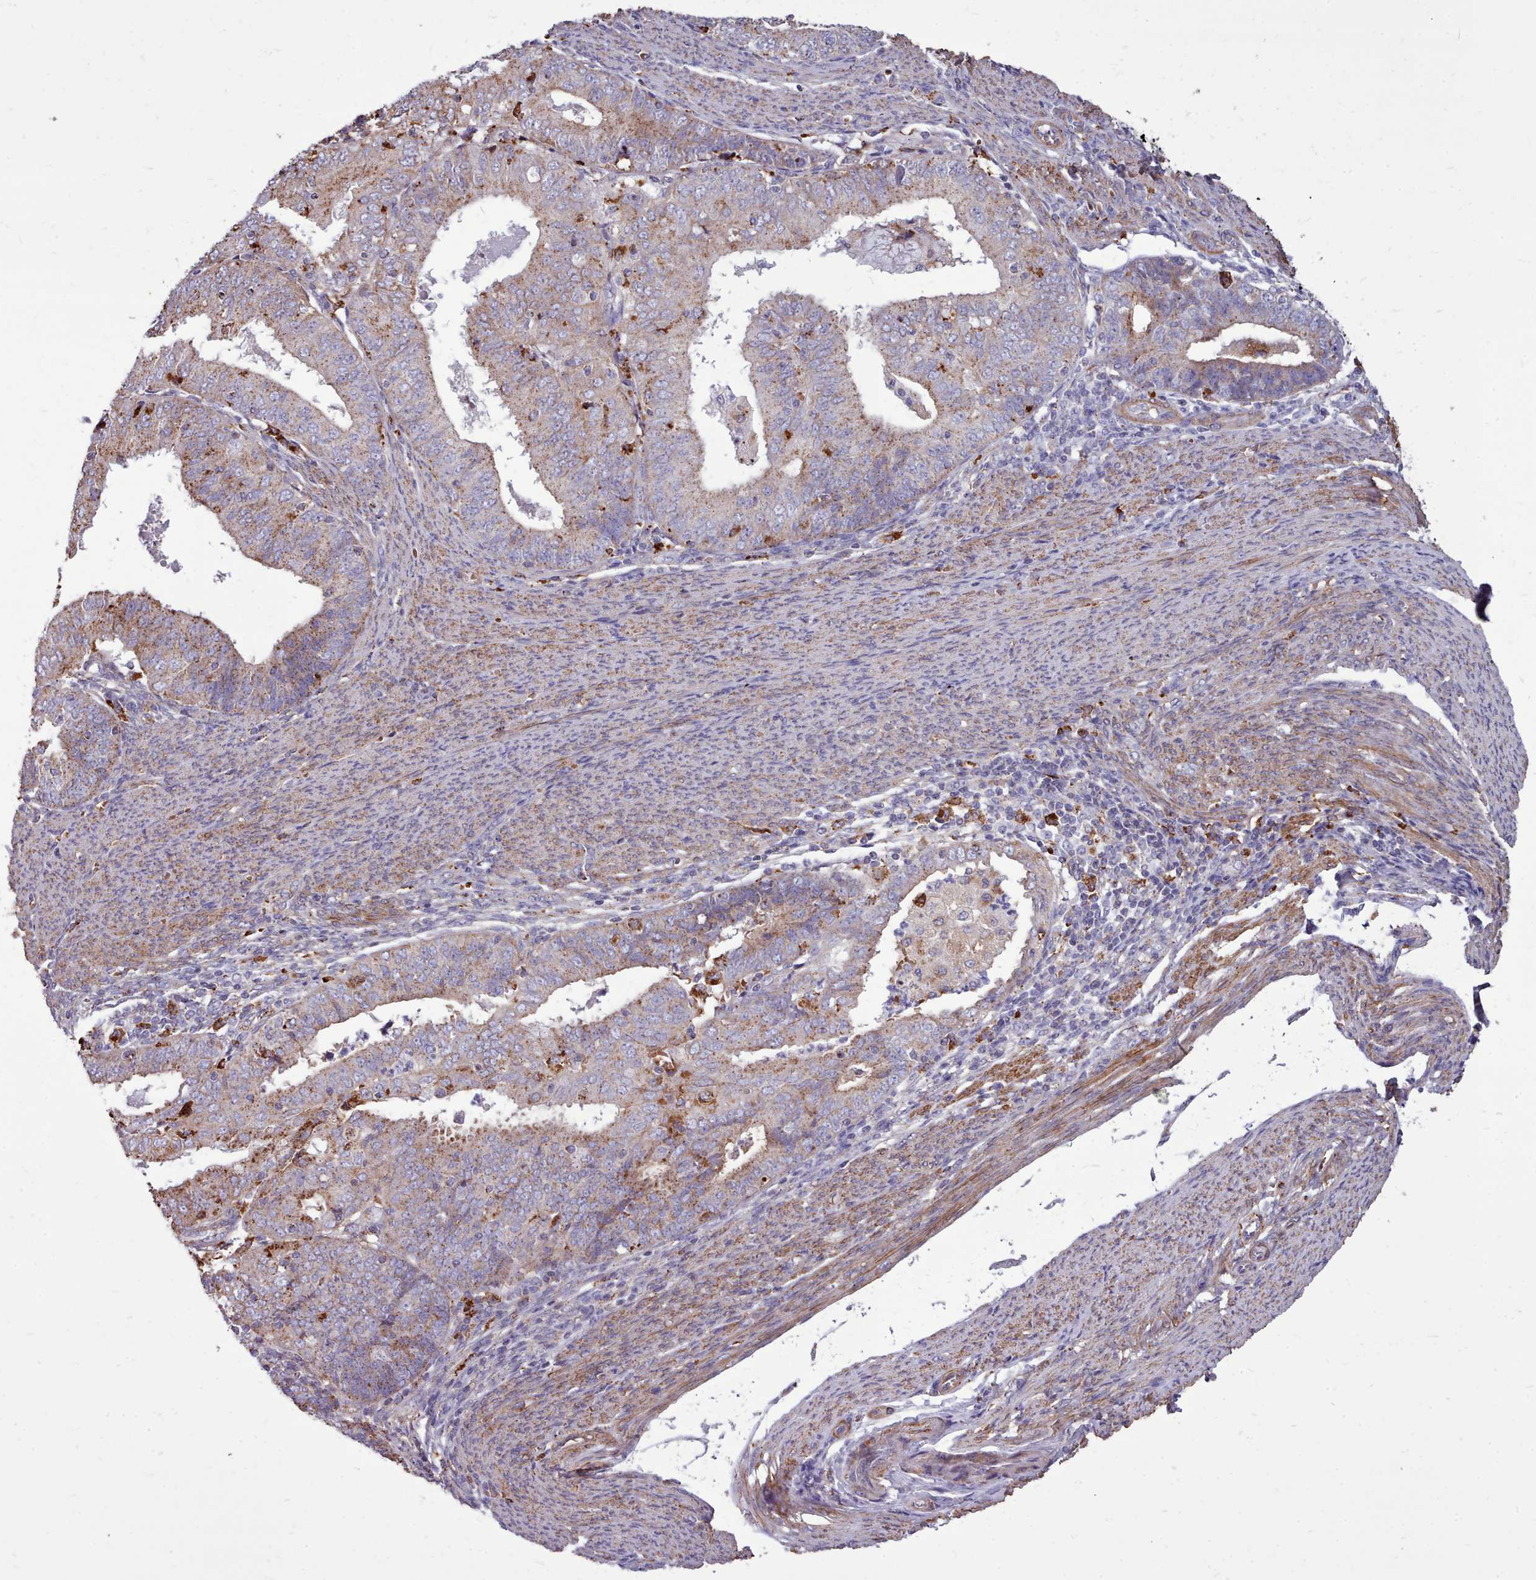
{"staining": {"intensity": "moderate", "quantity": "<25%", "location": "cytoplasmic/membranous"}, "tissue": "endometrial cancer", "cell_type": "Tumor cells", "image_type": "cancer", "snomed": [{"axis": "morphology", "description": "Adenocarcinoma, NOS"}, {"axis": "topography", "description": "Endometrium"}], "caption": "The immunohistochemical stain shows moderate cytoplasmic/membranous positivity in tumor cells of endometrial cancer tissue.", "gene": "PACSIN3", "patient": {"sex": "female", "age": 57}}